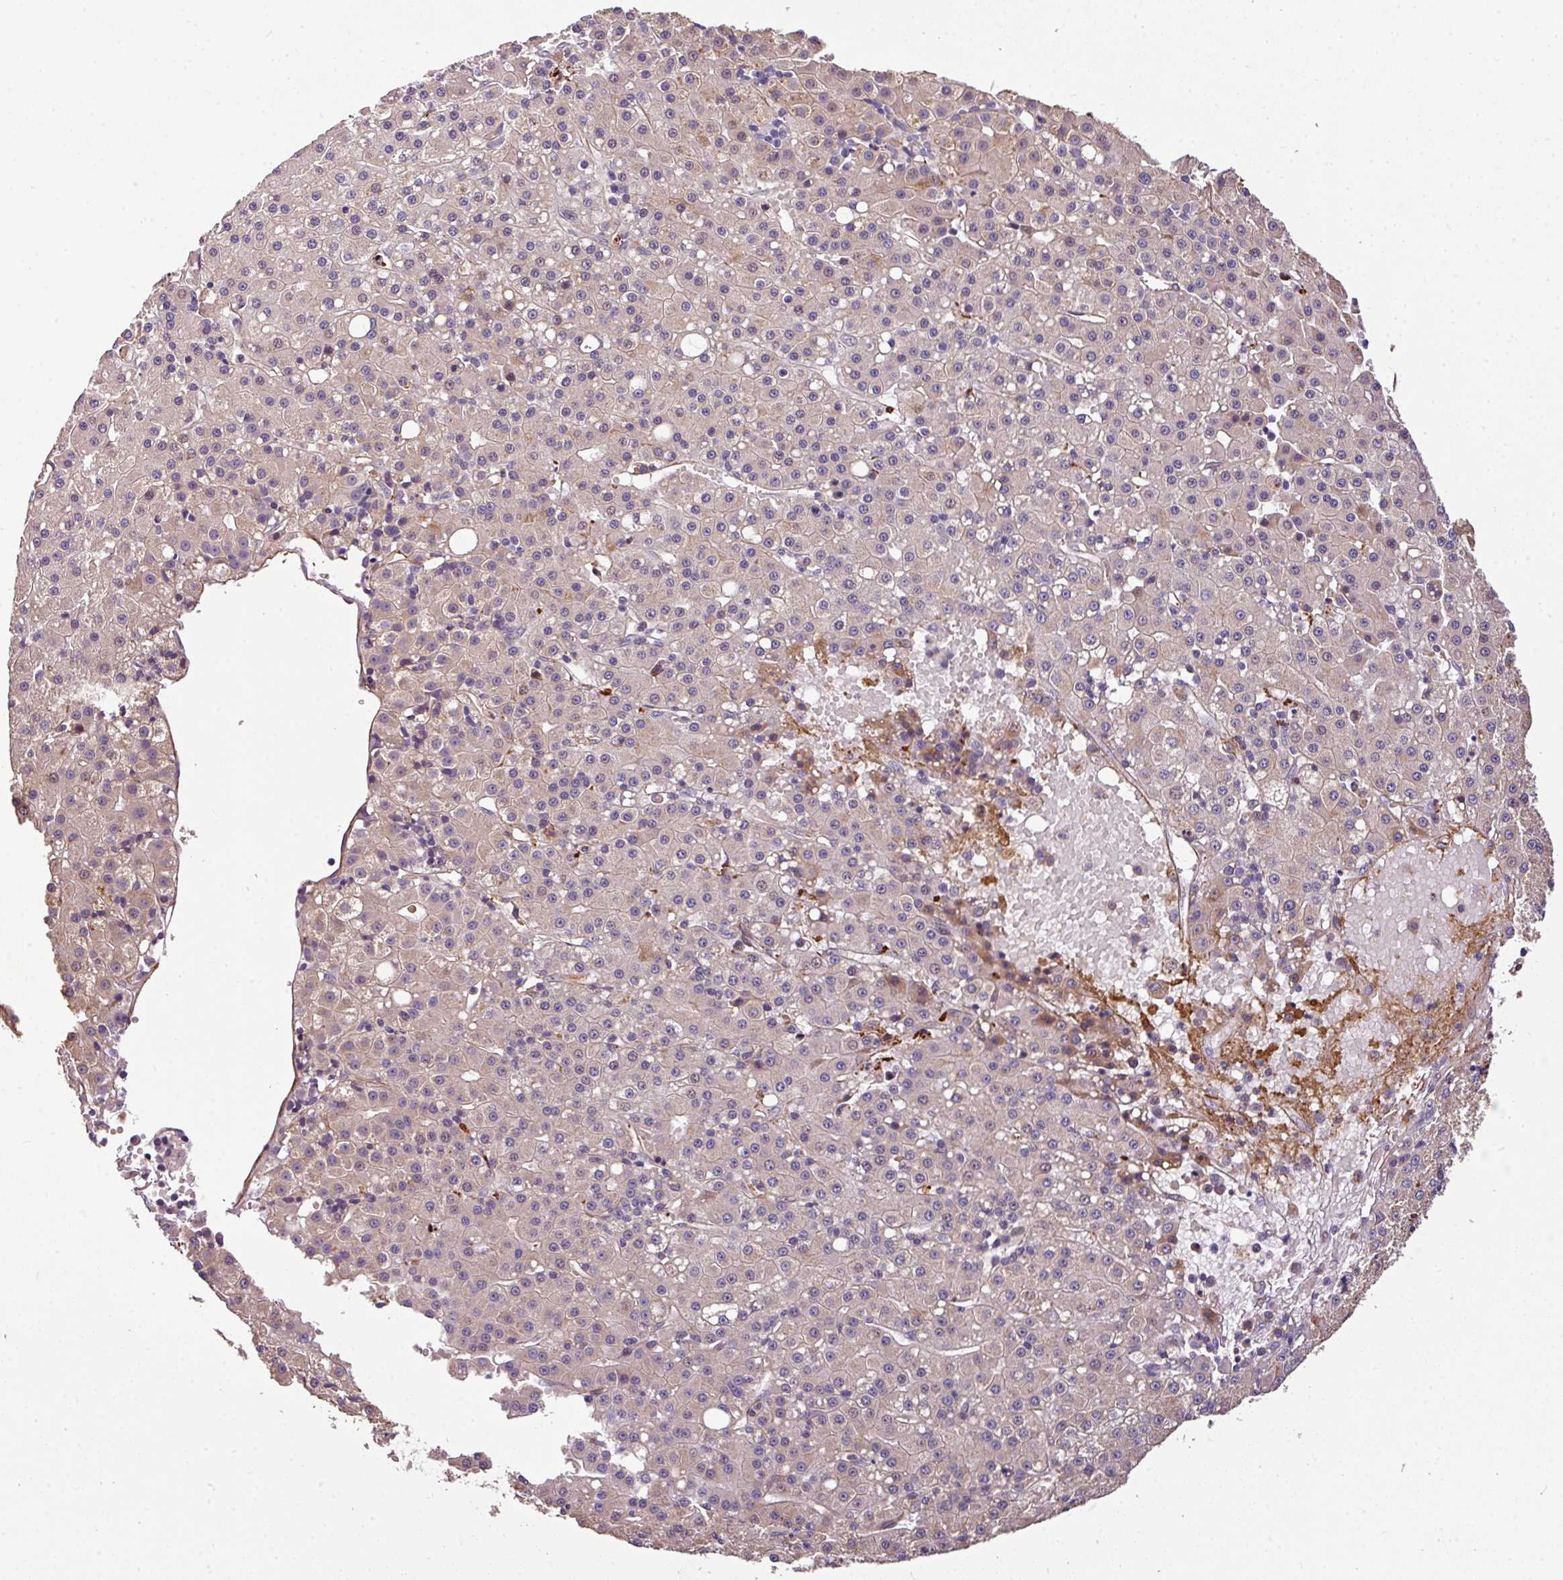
{"staining": {"intensity": "weak", "quantity": "<25%", "location": "cytoplasmic/membranous"}, "tissue": "liver cancer", "cell_type": "Tumor cells", "image_type": "cancer", "snomed": [{"axis": "morphology", "description": "Carcinoma, Hepatocellular, NOS"}, {"axis": "topography", "description": "Liver"}], "caption": "Liver hepatocellular carcinoma stained for a protein using IHC displays no staining tumor cells.", "gene": "CASS4", "patient": {"sex": "male", "age": 76}}